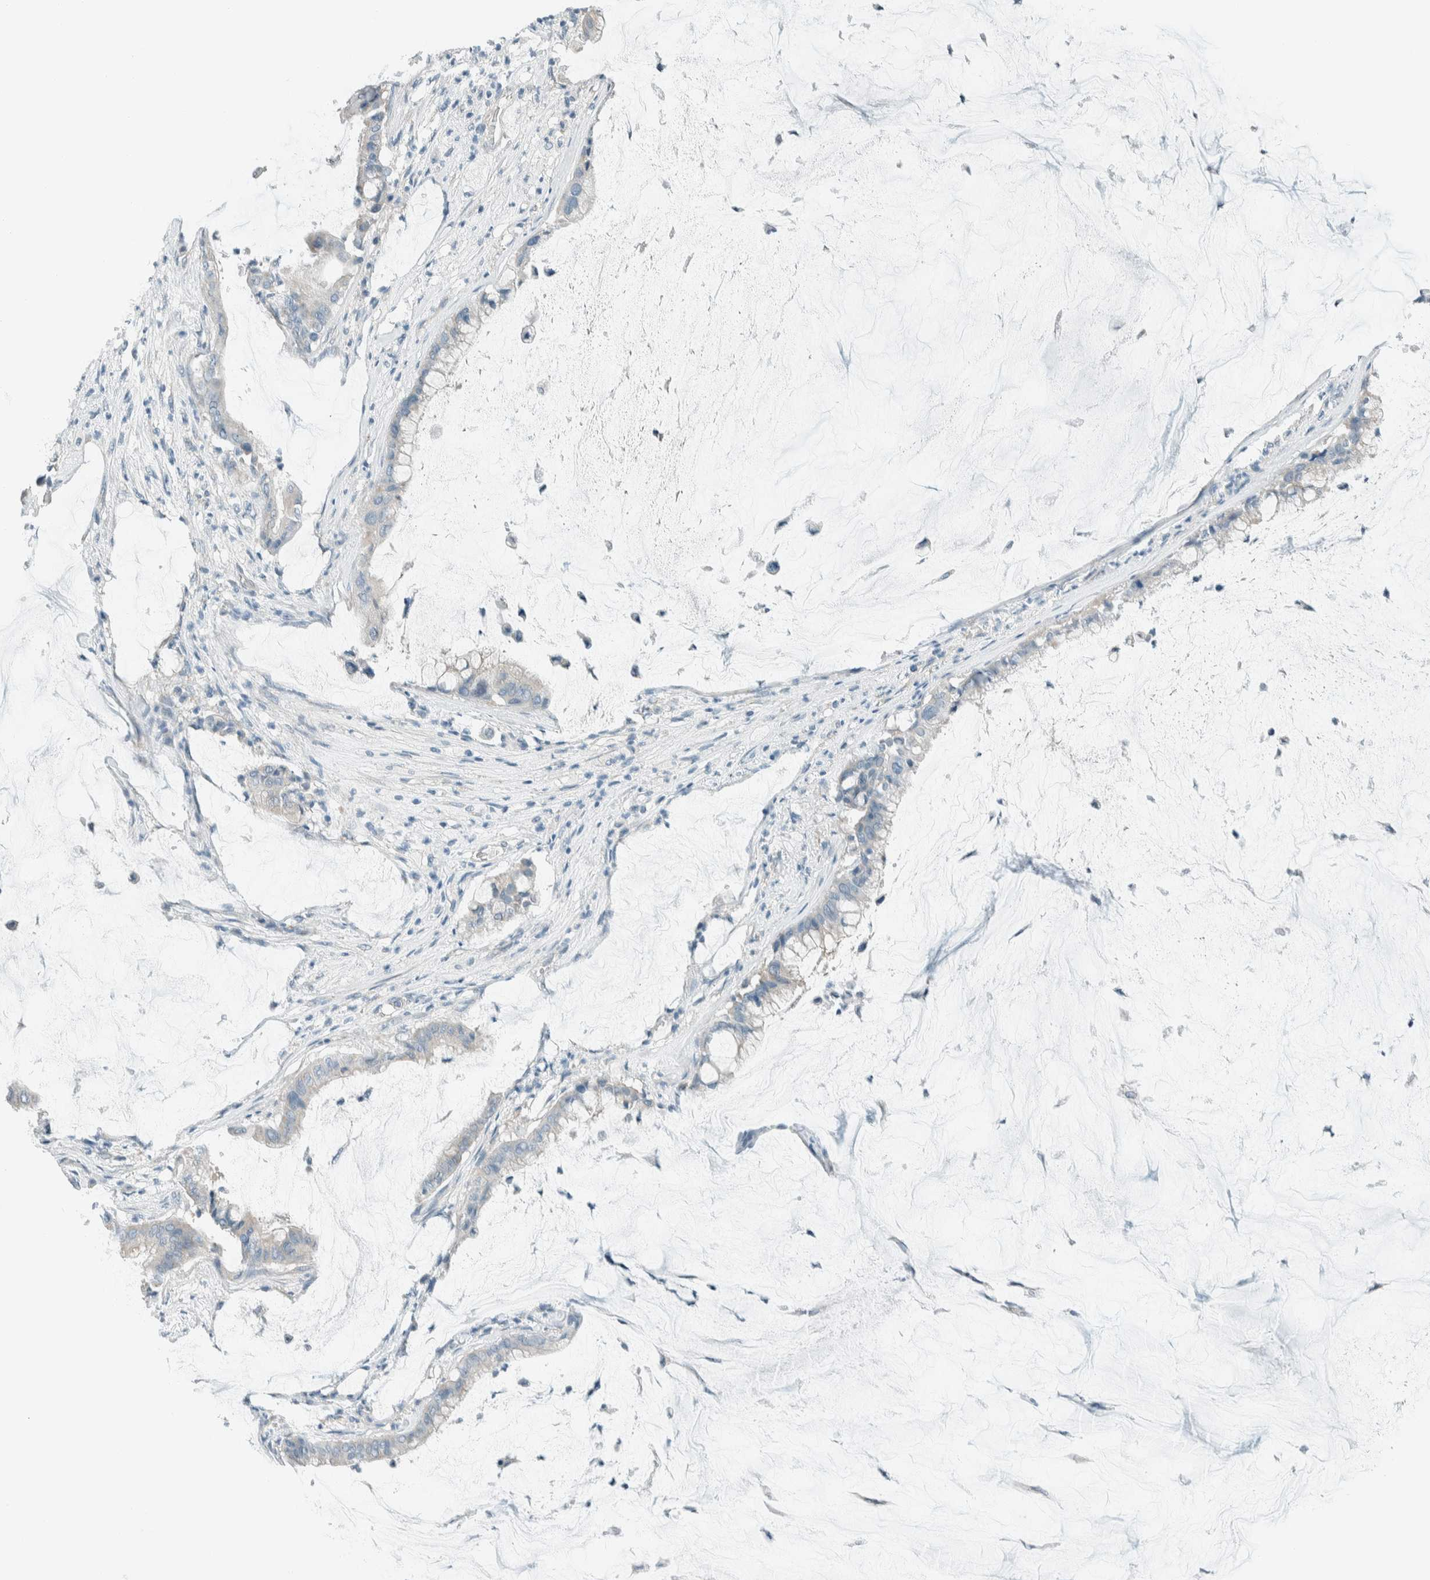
{"staining": {"intensity": "negative", "quantity": "none", "location": "none"}, "tissue": "pancreatic cancer", "cell_type": "Tumor cells", "image_type": "cancer", "snomed": [{"axis": "morphology", "description": "Adenocarcinoma, NOS"}, {"axis": "topography", "description": "Pancreas"}], "caption": "Immunohistochemical staining of human pancreatic cancer (adenocarcinoma) shows no significant staining in tumor cells.", "gene": "ALDH7A1", "patient": {"sex": "male", "age": 41}}